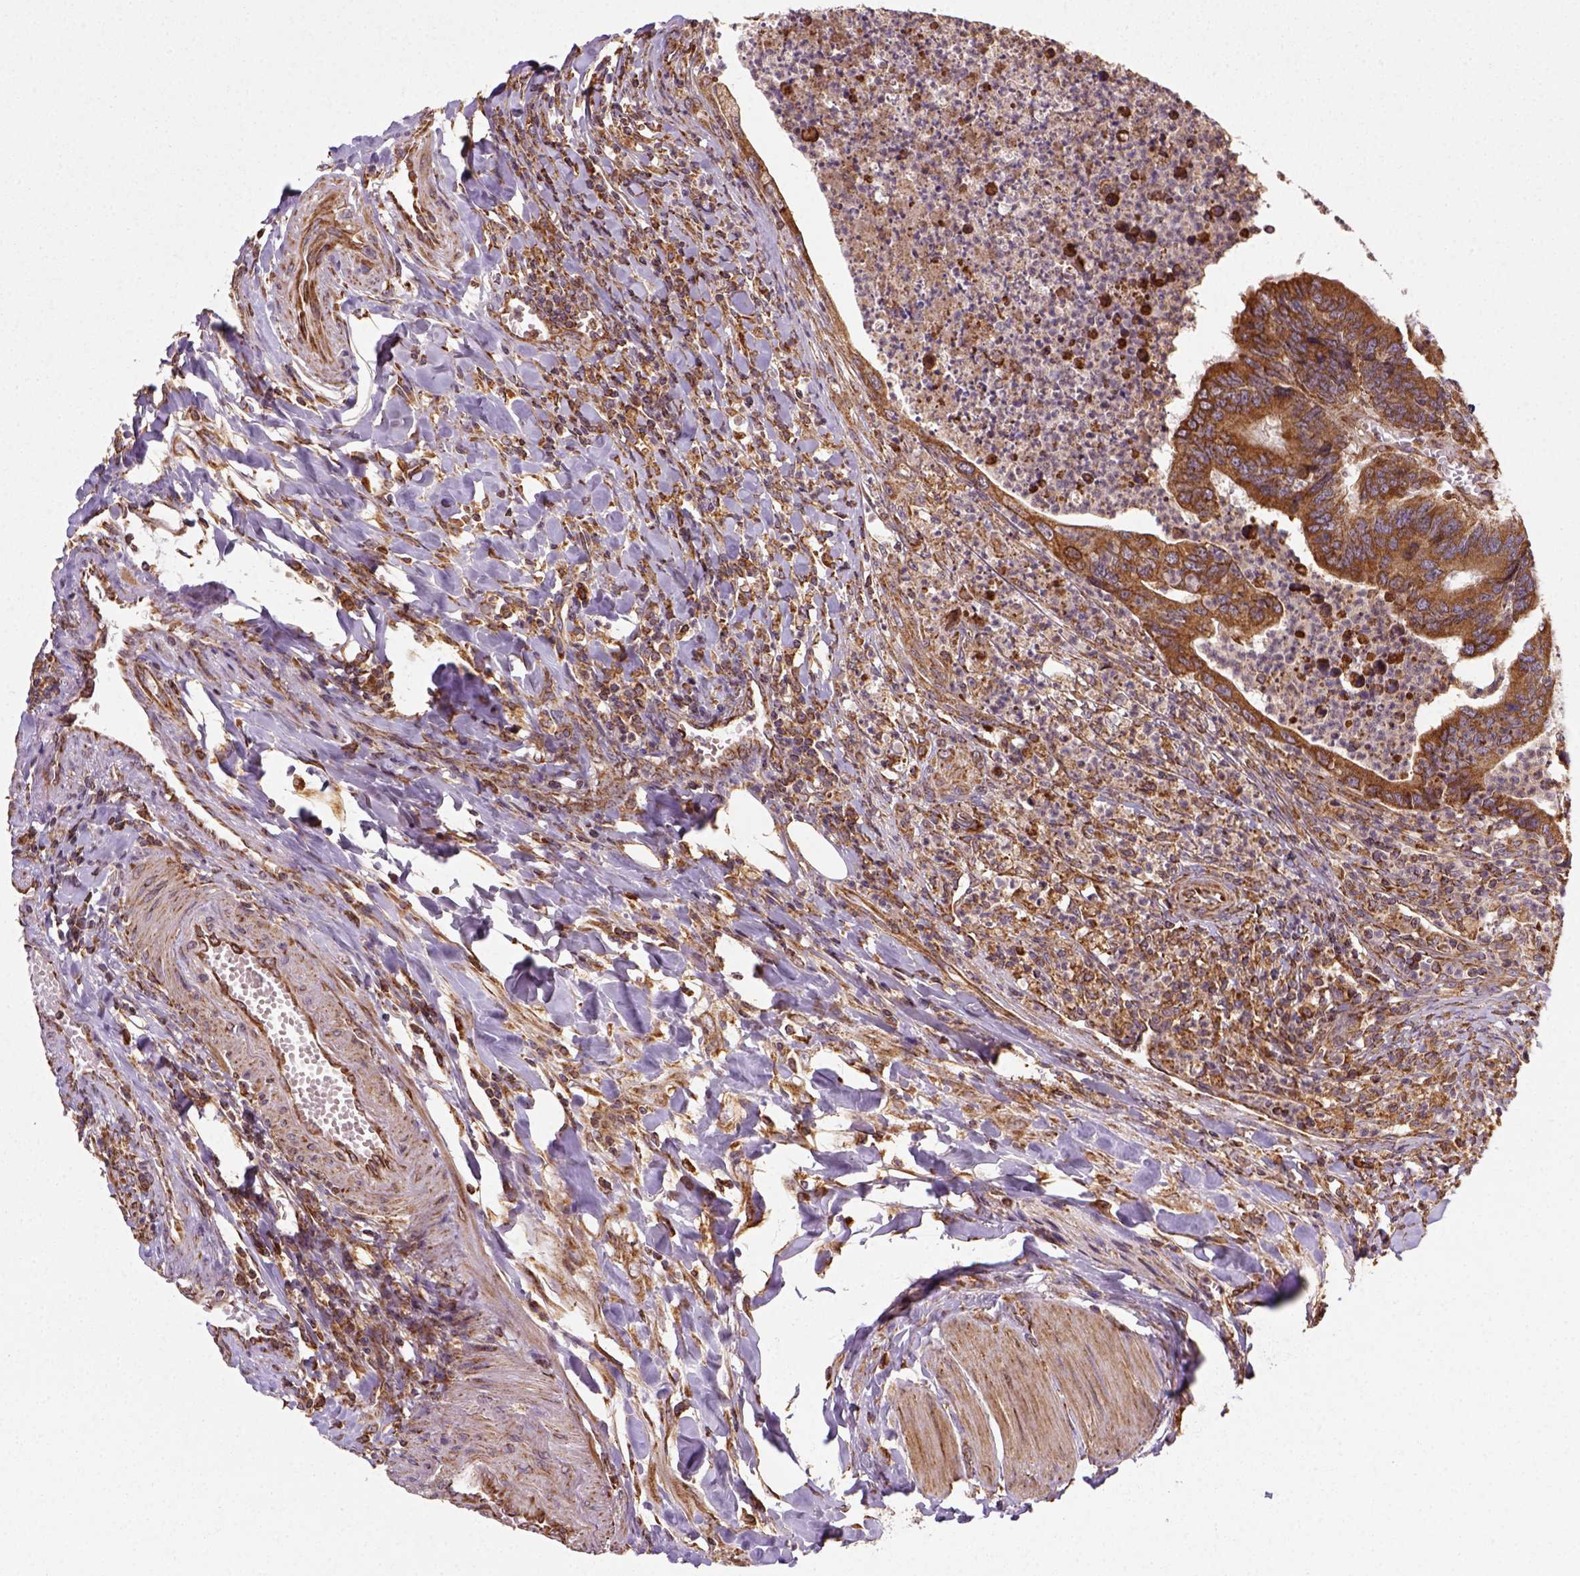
{"staining": {"intensity": "strong", "quantity": ">75%", "location": "cytoplasmic/membranous"}, "tissue": "colorectal cancer", "cell_type": "Tumor cells", "image_type": "cancer", "snomed": [{"axis": "morphology", "description": "Adenocarcinoma, NOS"}, {"axis": "topography", "description": "Colon"}], "caption": "Strong cytoplasmic/membranous protein staining is identified in about >75% of tumor cells in adenocarcinoma (colorectal). (DAB (3,3'-diaminobenzidine) = brown stain, brightfield microscopy at high magnification).", "gene": "MAPK8IP3", "patient": {"sex": "female", "age": 67}}